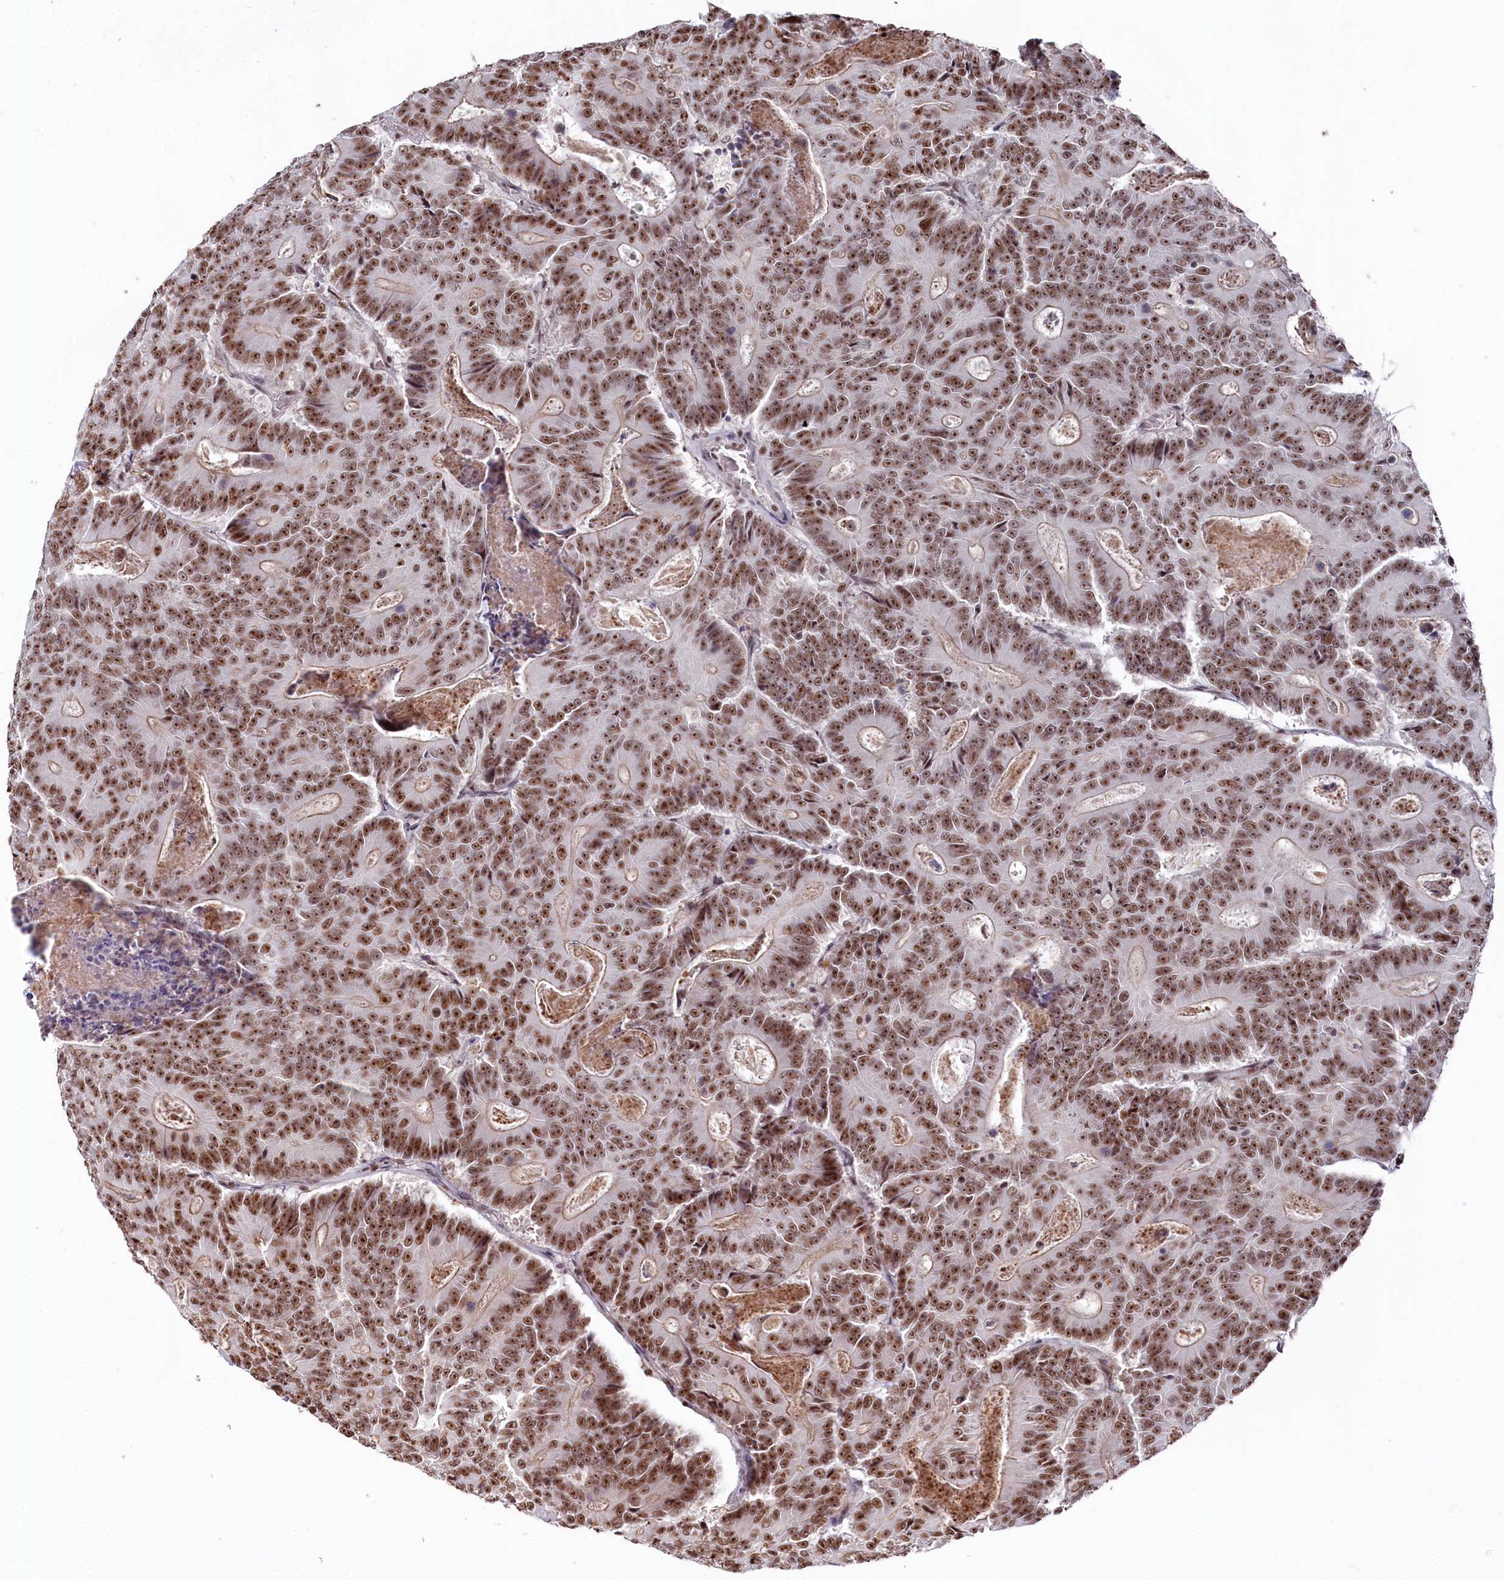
{"staining": {"intensity": "moderate", "quantity": ">75%", "location": "nuclear"}, "tissue": "colorectal cancer", "cell_type": "Tumor cells", "image_type": "cancer", "snomed": [{"axis": "morphology", "description": "Adenocarcinoma, NOS"}, {"axis": "topography", "description": "Colon"}], "caption": "Immunohistochemical staining of adenocarcinoma (colorectal) displays moderate nuclear protein positivity in about >75% of tumor cells. Immunohistochemistry (ihc) stains the protein in brown and the nuclei are stained blue.", "gene": "POLR2H", "patient": {"sex": "male", "age": 83}}